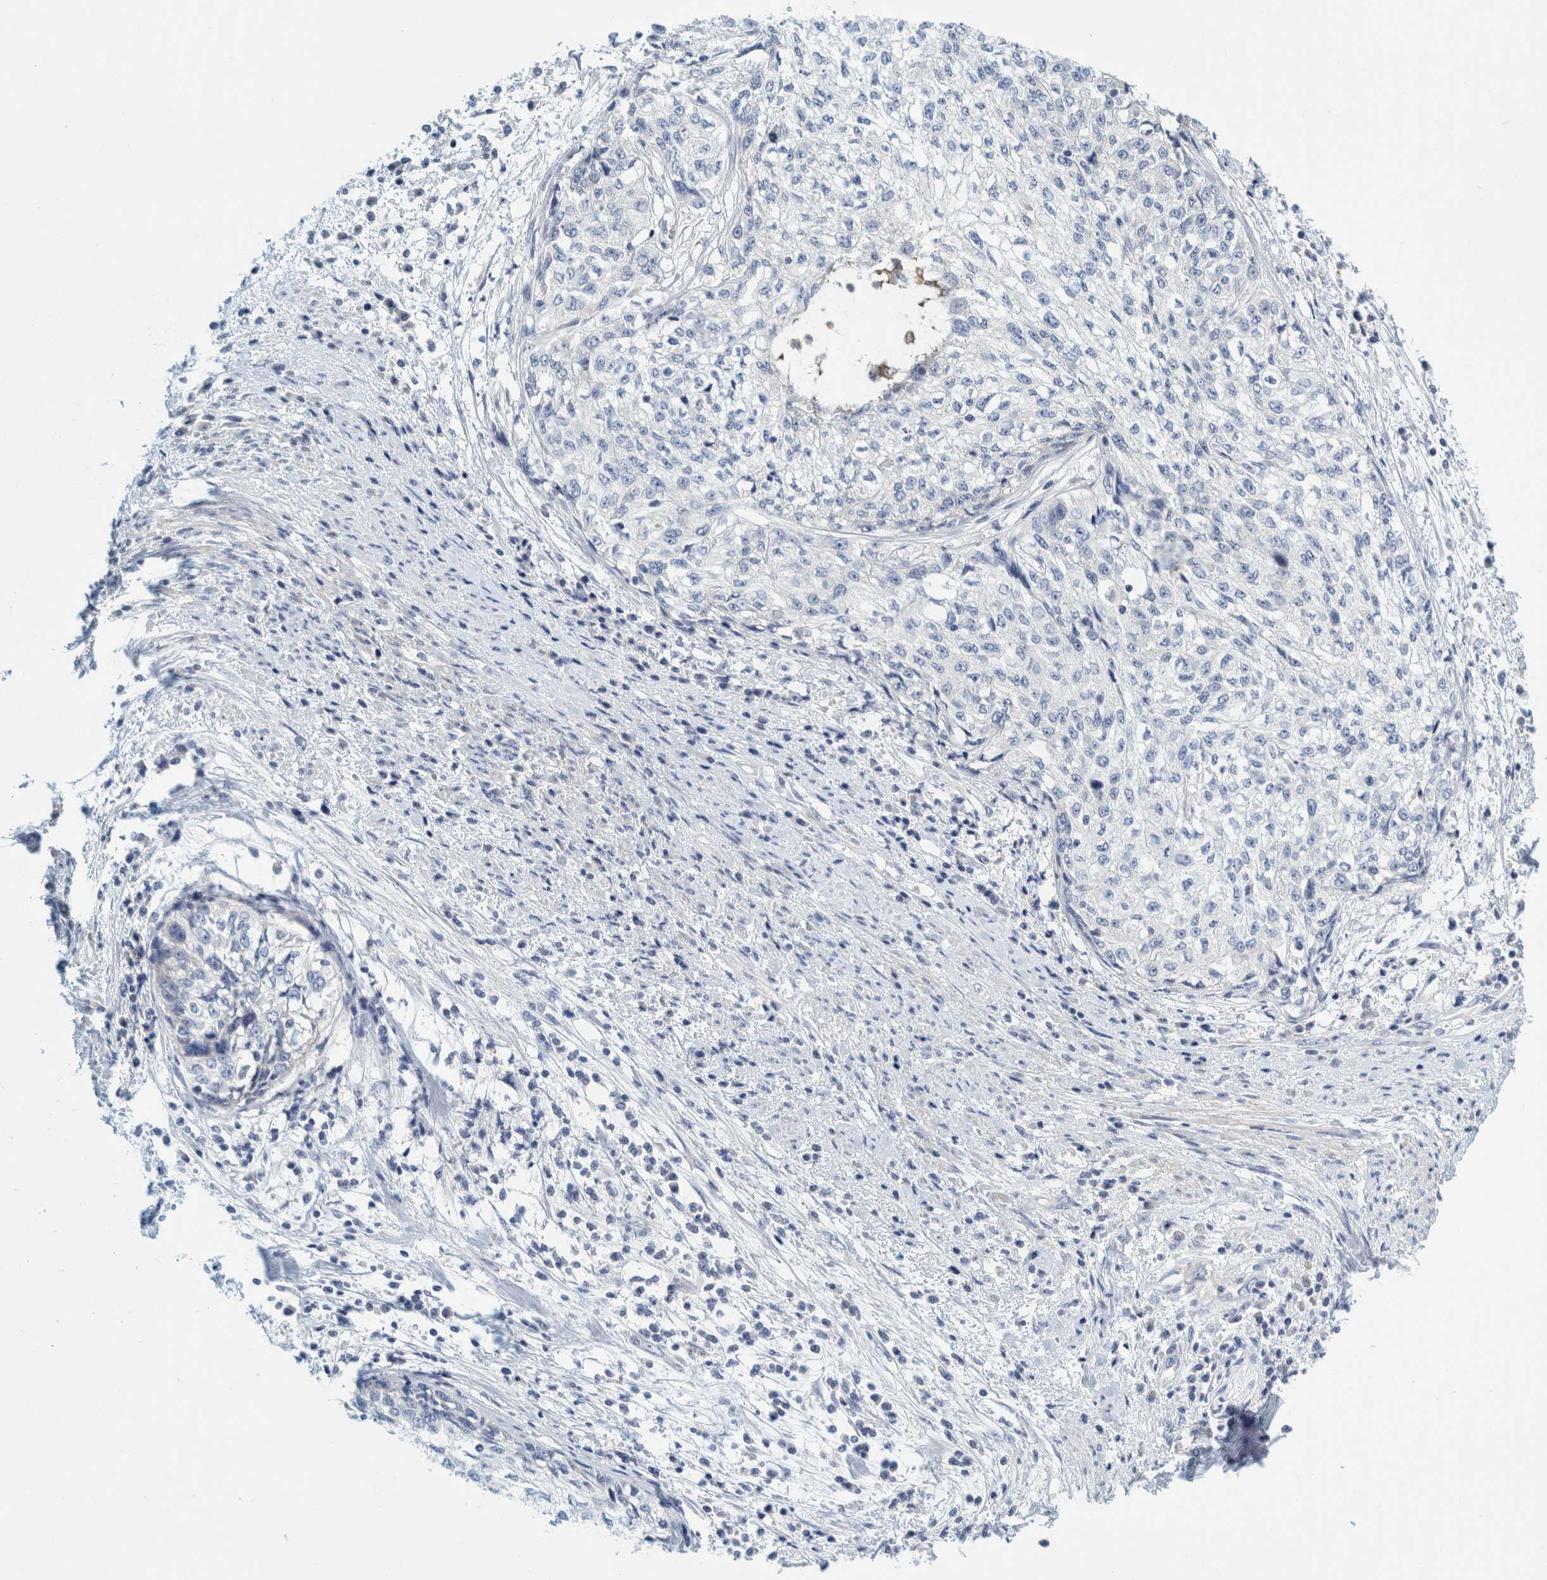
{"staining": {"intensity": "negative", "quantity": "none", "location": "none"}, "tissue": "cervical cancer", "cell_type": "Tumor cells", "image_type": "cancer", "snomed": [{"axis": "morphology", "description": "Squamous cell carcinoma, NOS"}, {"axis": "topography", "description": "Cervix"}], "caption": "Photomicrograph shows no protein staining in tumor cells of cervical cancer tissue.", "gene": "ZNF324B", "patient": {"sex": "female", "age": 57}}